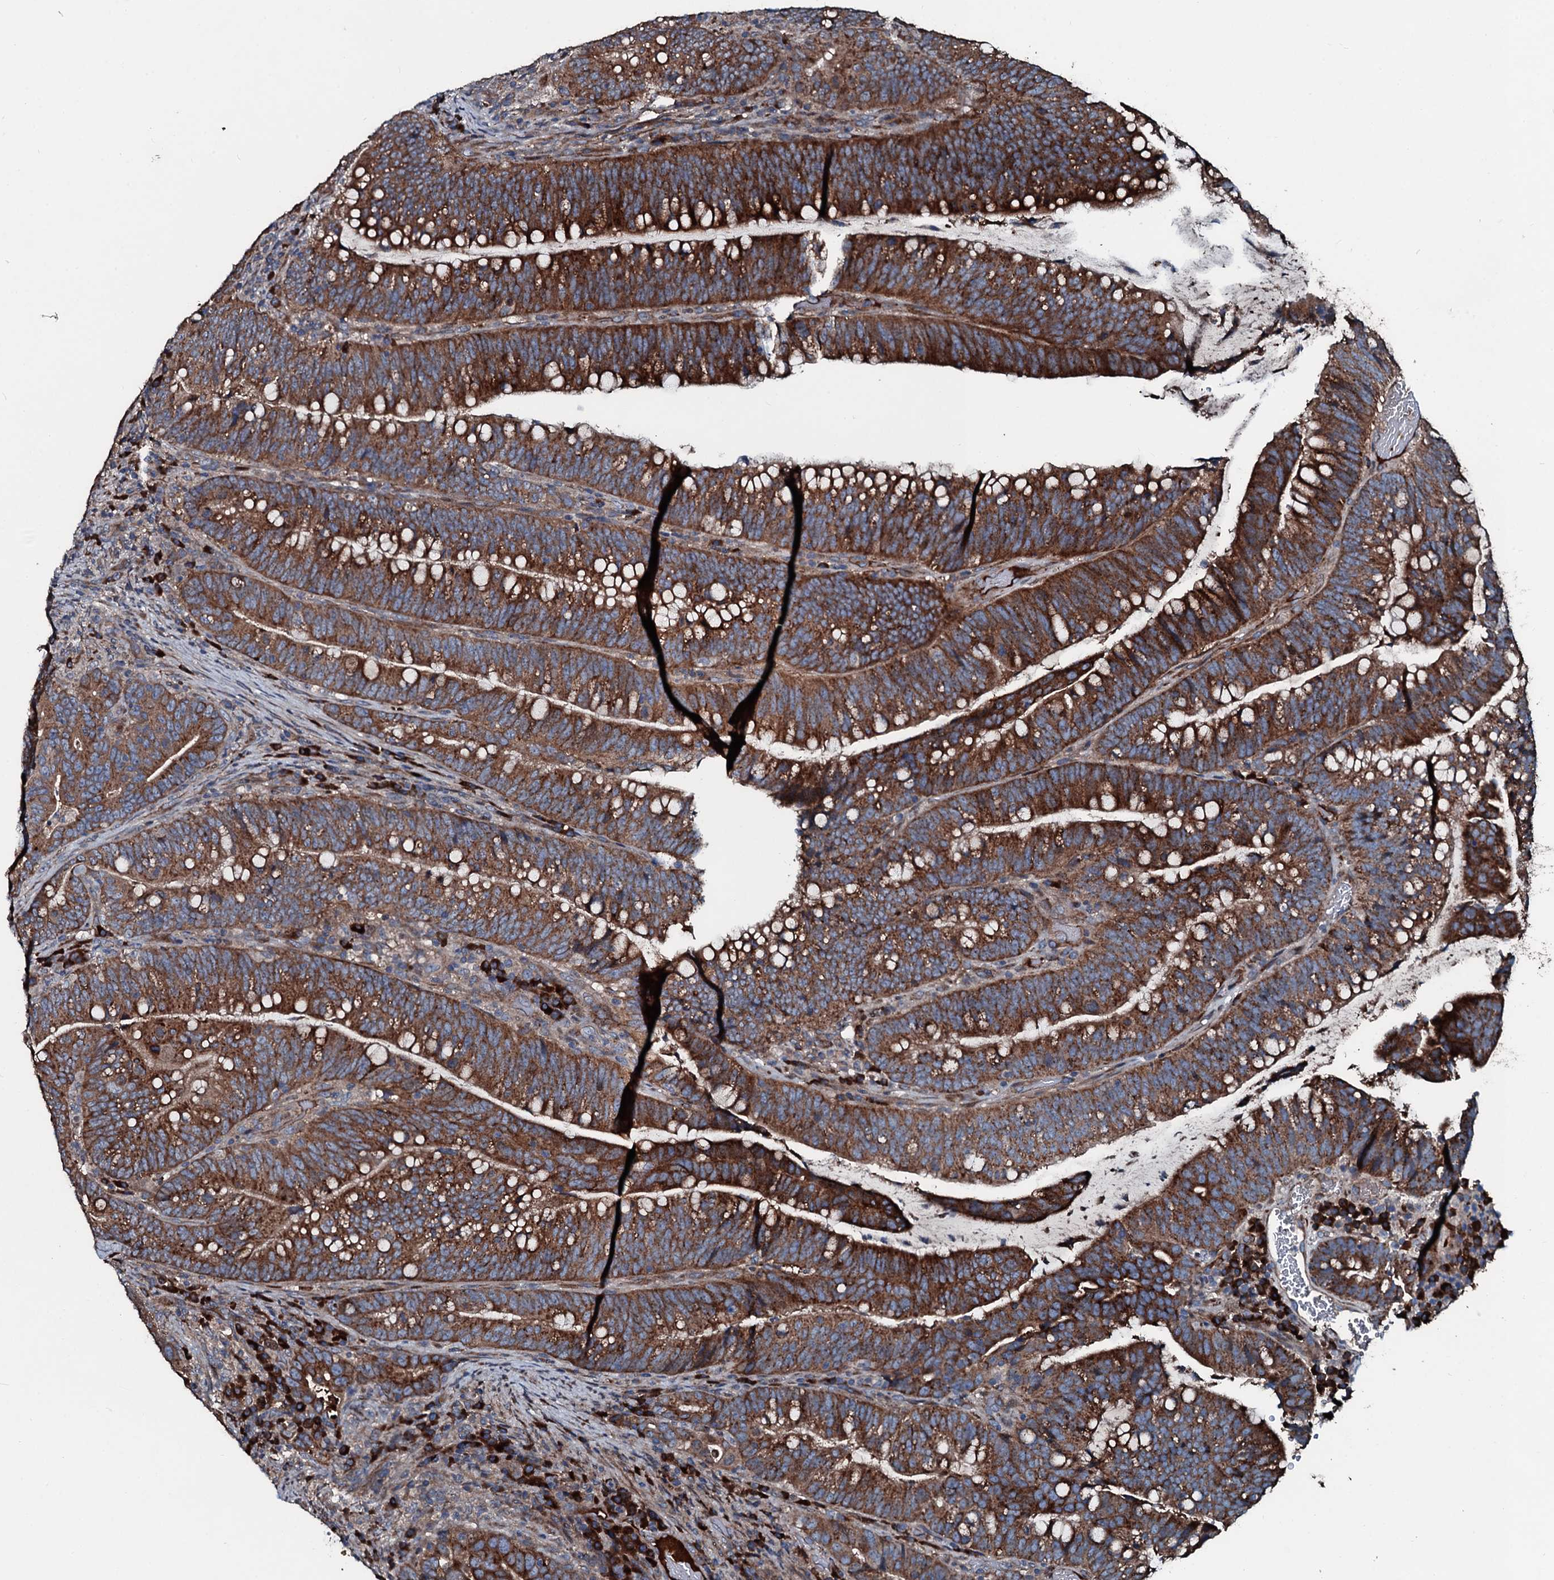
{"staining": {"intensity": "strong", "quantity": ">75%", "location": "cytoplasmic/membranous"}, "tissue": "colorectal cancer", "cell_type": "Tumor cells", "image_type": "cancer", "snomed": [{"axis": "morphology", "description": "Adenocarcinoma, NOS"}, {"axis": "topography", "description": "Colon"}], "caption": "Human colorectal cancer (adenocarcinoma) stained for a protein (brown) demonstrates strong cytoplasmic/membranous positive staining in about >75% of tumor cells.", "gene": "AARS1", "patient": {"sex": "female", "age": 66}}